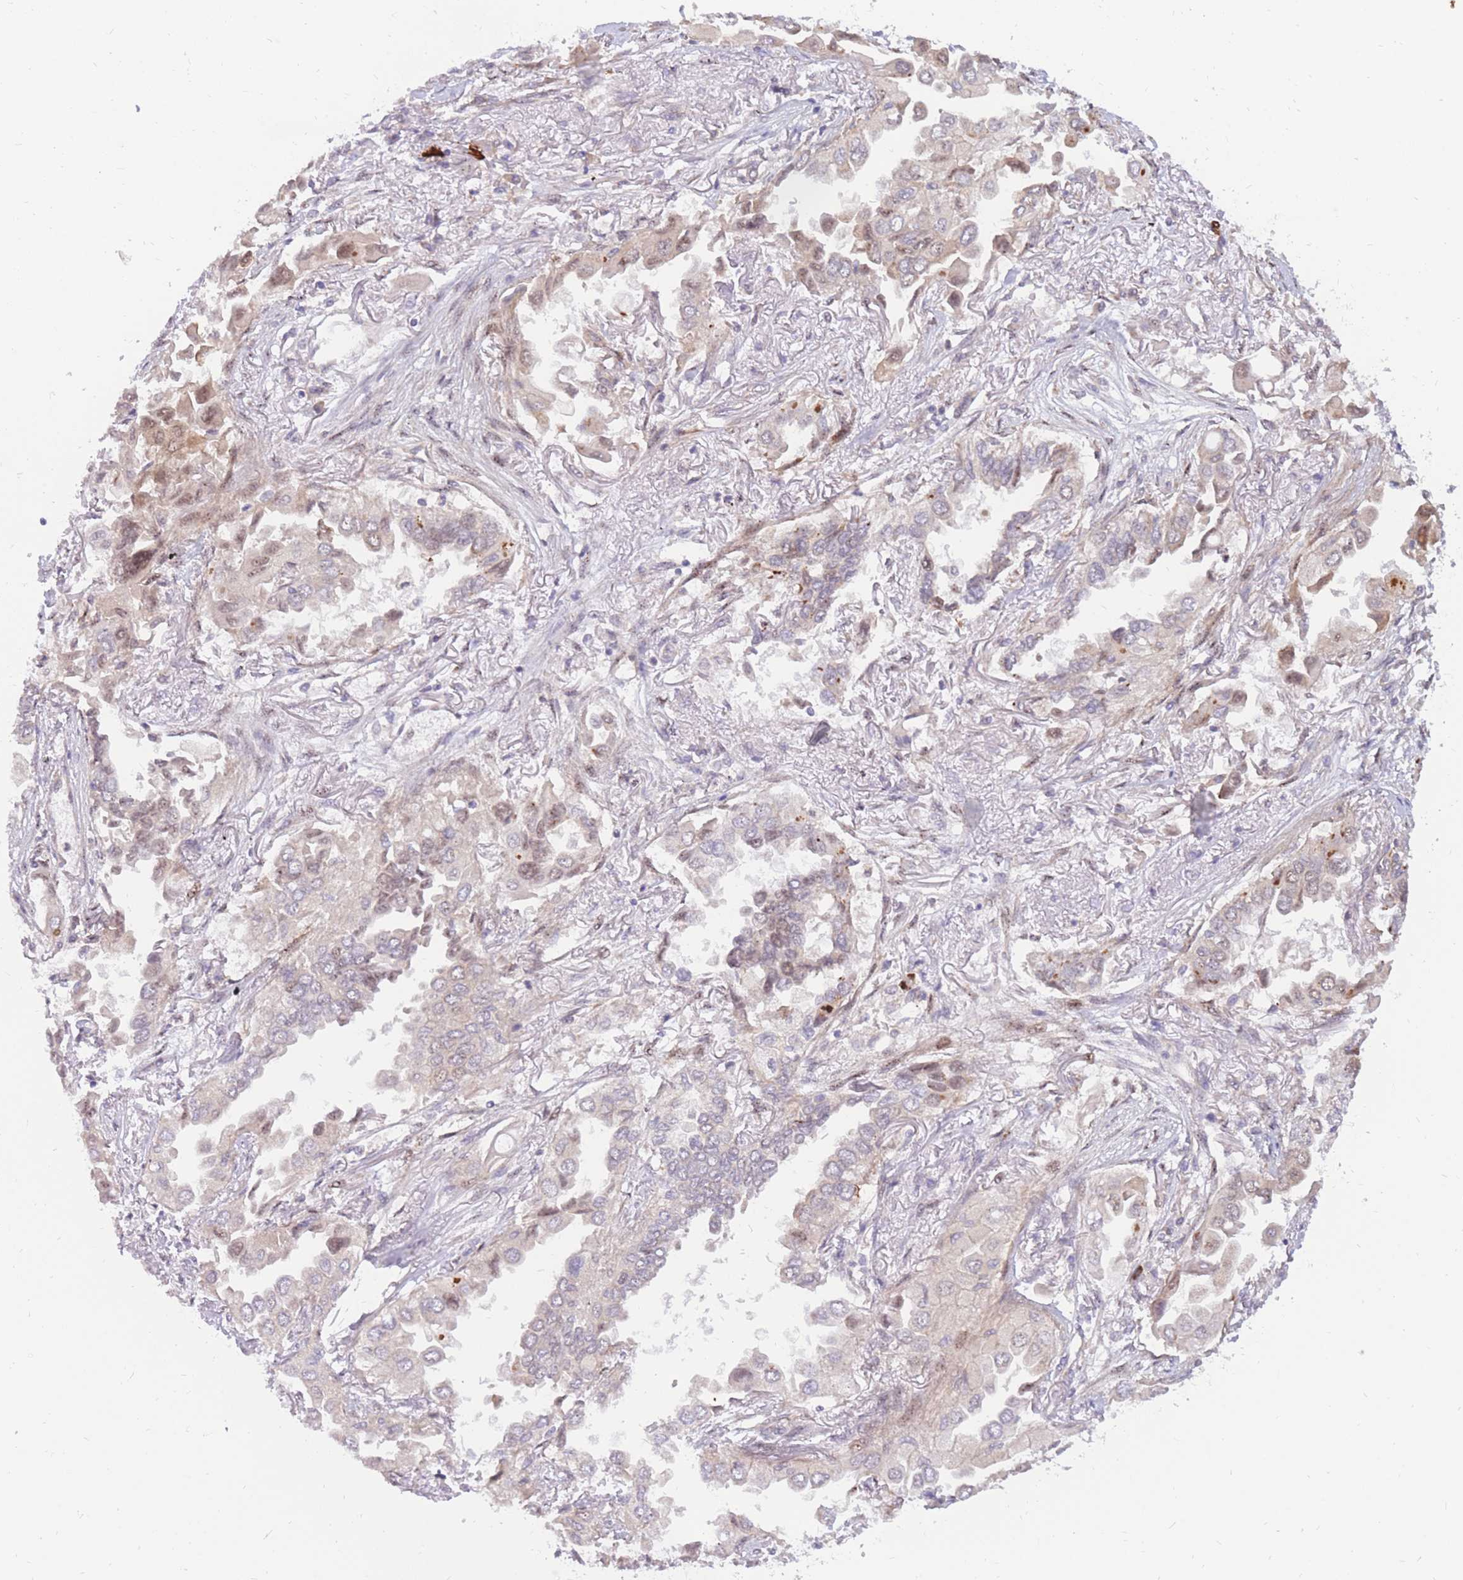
{"staining": {"intensity": "weak", "quantity": "25%-75%", "location": "nuclear"}, "tissue": "lung cancer", "cell_type": "Tumor cells", "image_type": "cancer", "snomed": [{"axis": "morphology", "description": "Adenocarcinoma, NOS"}, {"axis": "topography", "description": "Lung"}], "caption": "High-power microscopy captured an immunohistochemistry (IHC) histopathology image of adenocarcinoma (lung), revealing weak nuclear positivity in about 25%-75% of tumor cells.", "gene": "ERICH6B", "patient": {"sex": "female", "age": 76}}